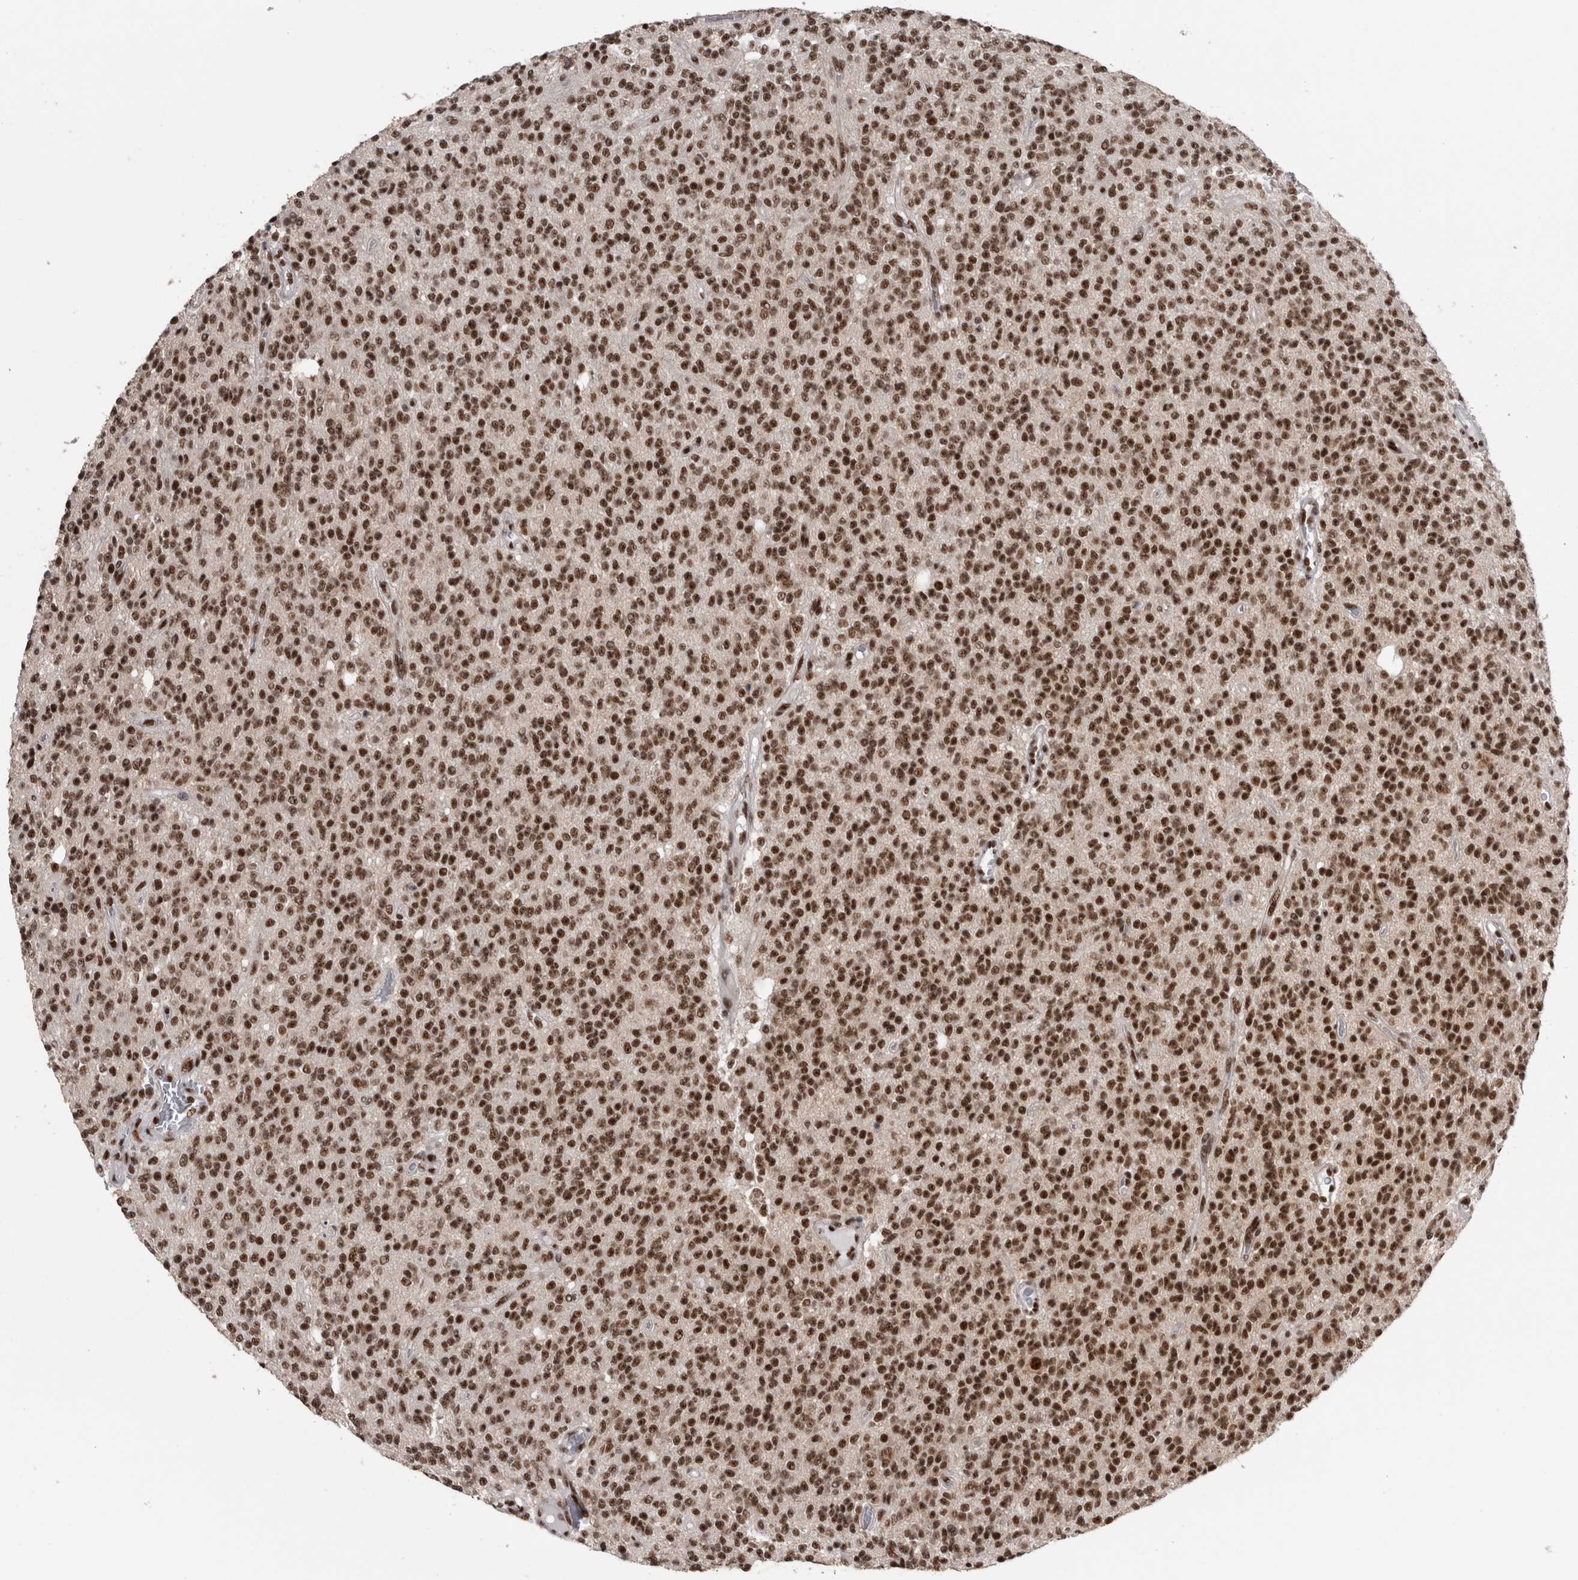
{"staining": {"intensity": "strong", "quantity": ">75%", "location": "nuclear"}, "tissue": "glioma", "cell_type": "Tumor cells", "image_type": "cancer", "snomed": [{"axis": "morphology", "description": "Glioma, malignant, High grade"}, {"axis": "topography", "description": "Brain"}], "caption": "Glioma stained with immunohistochemistry (IHC) demonstrates strong nuclear positivity in about >75% of tumor cells.", "gene": "CDK11A", "patient": {"sex": "male", "age": 34}}